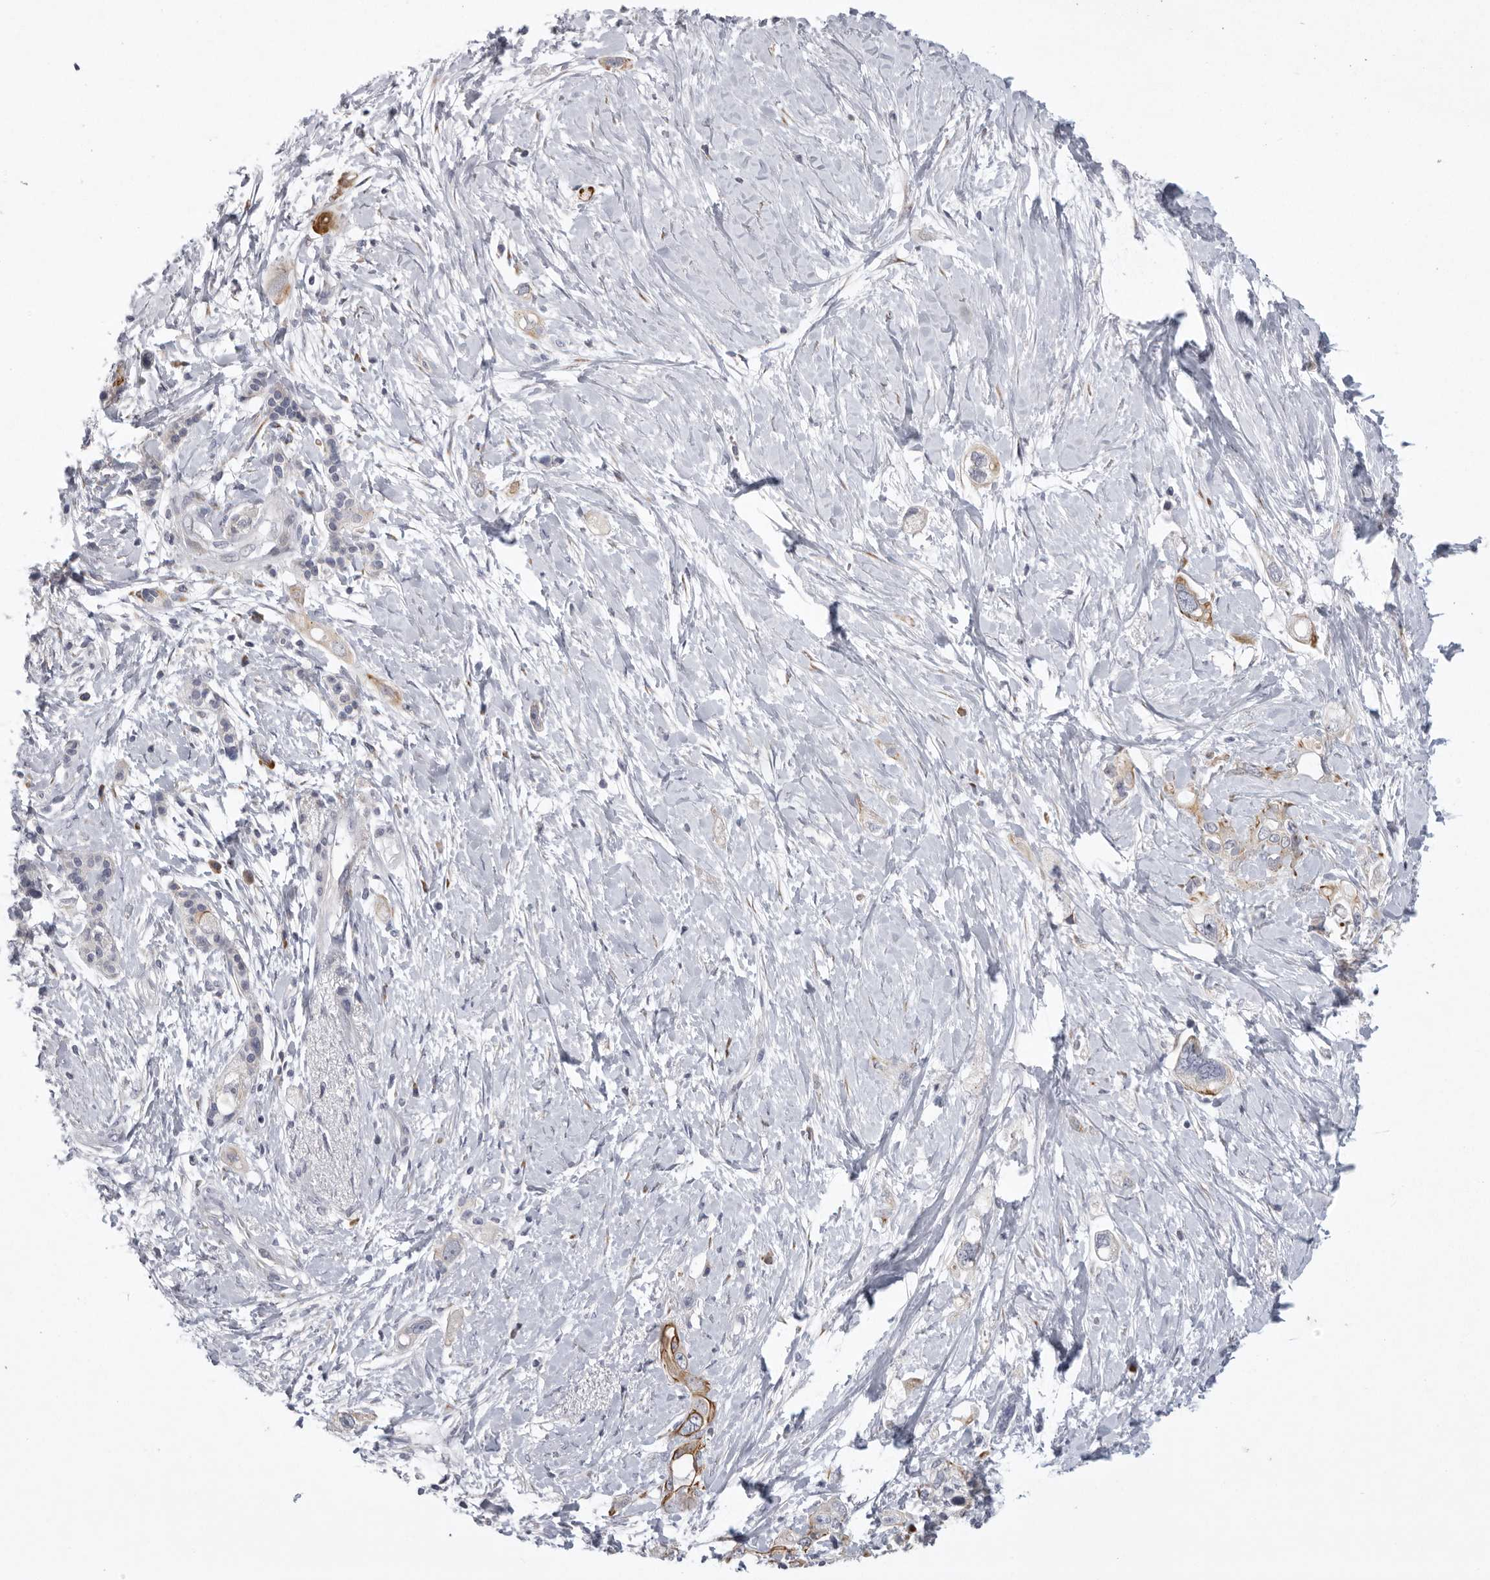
{"staining": {"intensity": "moderate", "quantity": ">75%", "location": "cytoplasmic/membranous"}, "tissue": "pancreatic cancer", "cell_type": "Tumor cells", "image_type": "cancer", "snomed": [{"axis": "morphology", "description": "Adenocarcinoma, NOS"}, {"axis": "topography", "description": "Pancreas"}], "caption": "An immunohistochemistry (IHC) micrograph of neoplastic tissue is shown. Protein staining in brown shows moderate cytoplasmic/membranous positivity in pancreatic adenocarcinoma within tumor cells. Nuclei are stained in blue.", "gene": "USP24", "patient": {"sex": "female", "age": 56}}